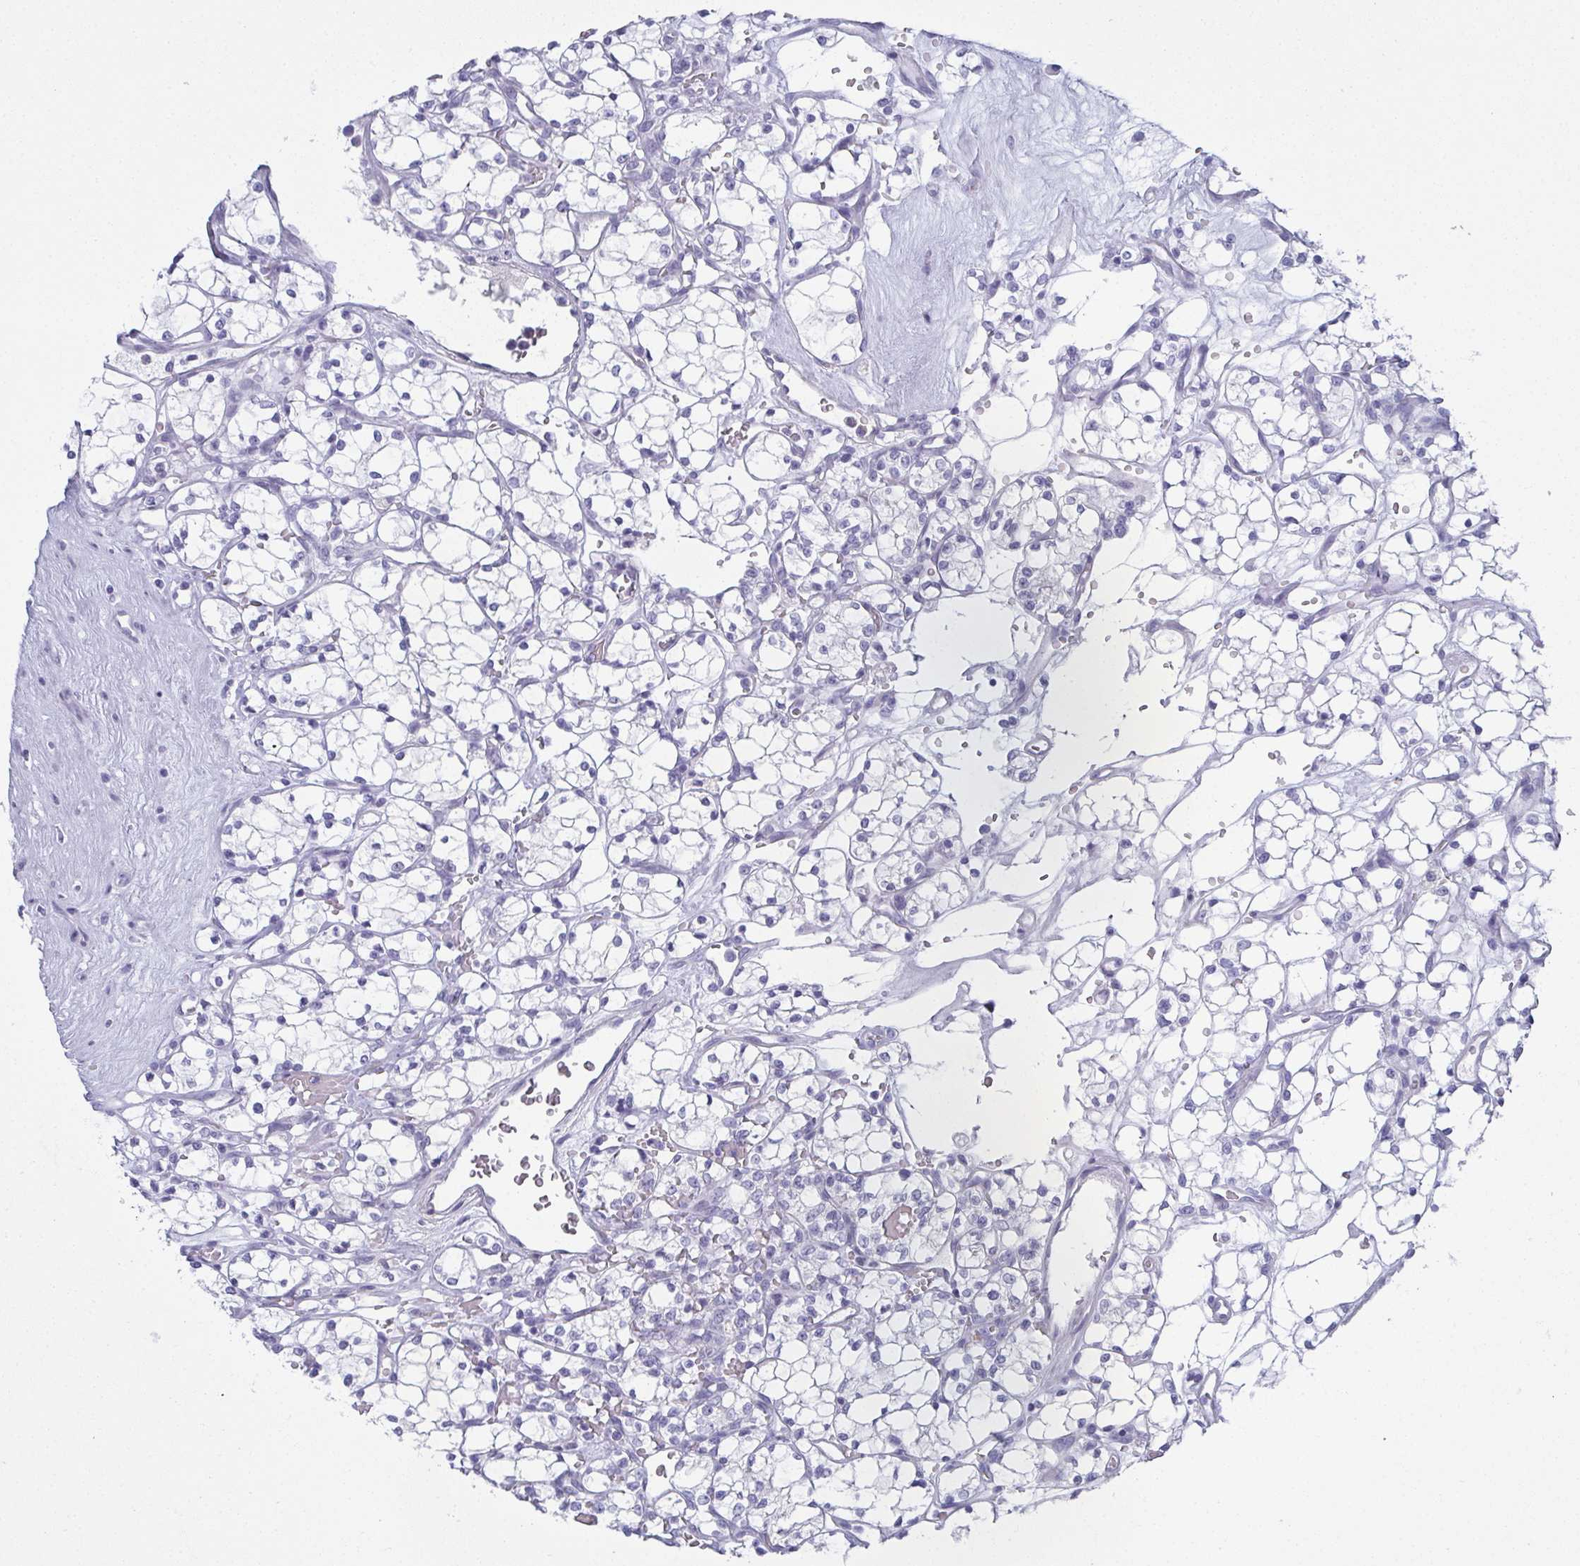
{"staining": {"intensity": "negative", "quantity": "none", "location": "none"}, "tissue": "renal cancer", "cell_type": "Tumor cells", "image_type": "cancer", "snomed": [{"axis": "morphology", "description": "Adenocarcinoma, NOS"}, {"axis": "topography", "description": "Kidney"}], "caption": "Adenocarcinoma (renal) stained for a protein using immunohistochemistry reveals no expression tumor cells.", "gene": "SLC36A2", "patient": {"sex": "female", "age": 69}}